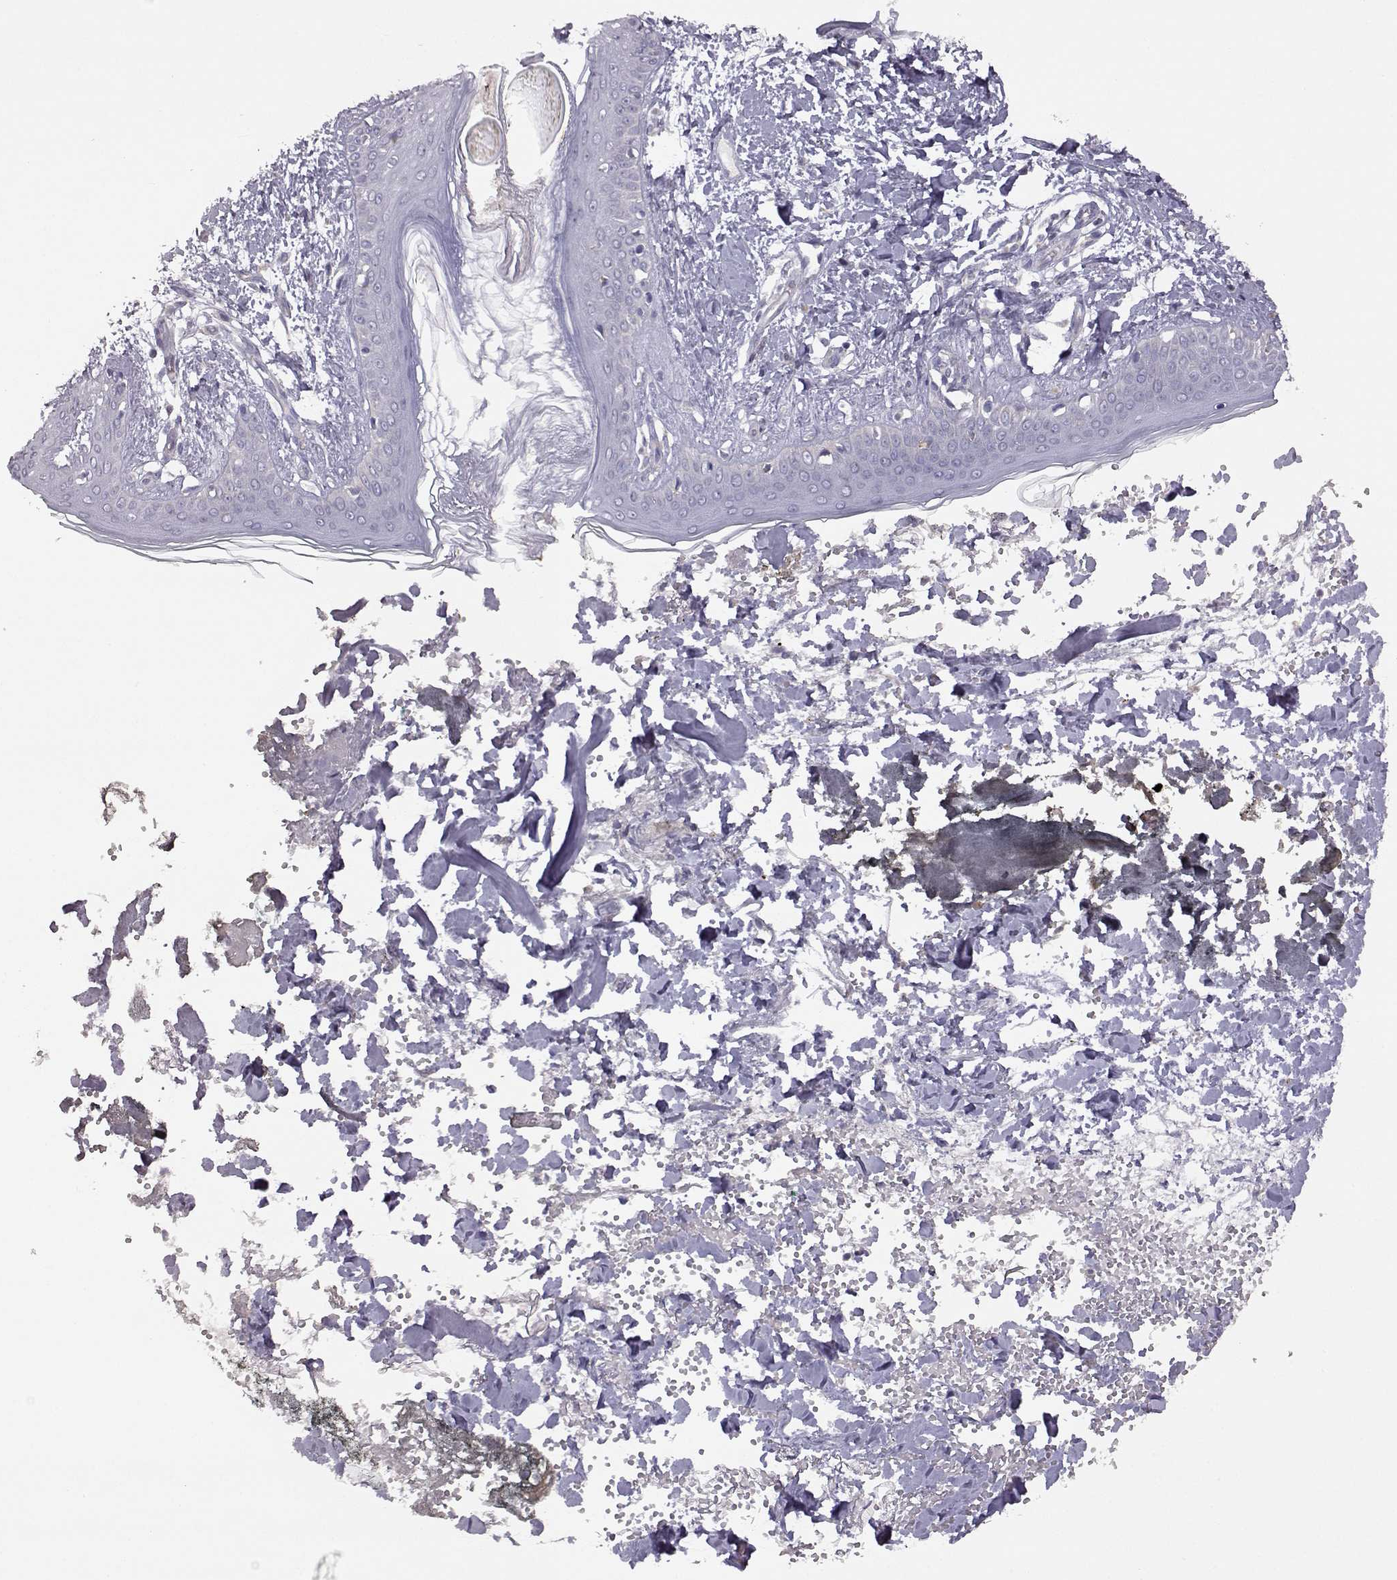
{"staining": {"intensity": "negative", "quantity": "none", "location": "none"}, "tissue": "skin", "cell_type": "Fibroblasts", "image_type": "normal", "snomed": [{"axis": "morphology", "description": "Normal tissue, NOS"}, {"axis": "topography", "description": "Skin"}], "caption": "A high-resolution image shows immunohistochemistry (IHC) staining of unremarkable skin, which displays no significant positivity in fibroblasts. (Brightfield microscopy of DAB immunohistochemistry at high magnification).", "gene": "DDC", "patient": {"sex": "female", "age": 34}}